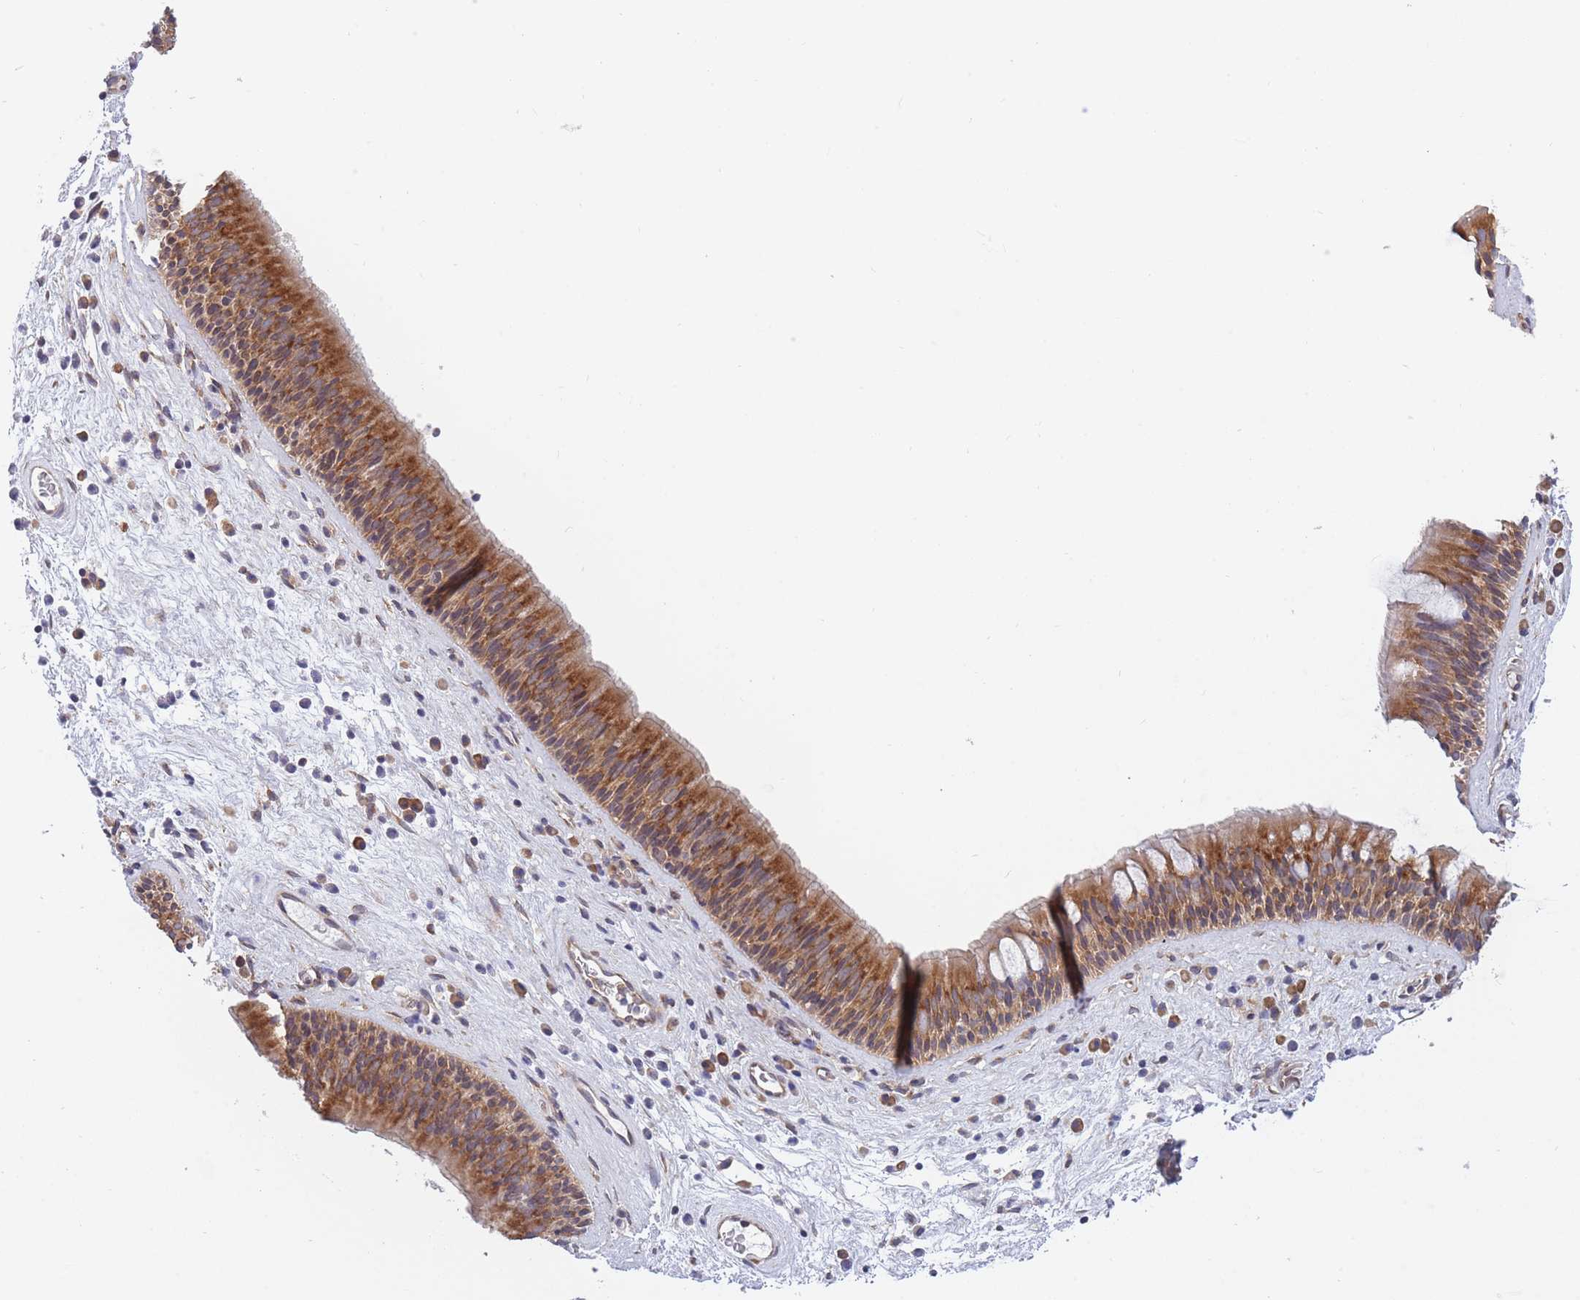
{"staining": {"intensity": "moderate", "quantity": ">75%", "location": "cytoplasmic/membranous"}, "tissue": "nasopharynx", "cell_type": "Respiratory epithelial cells", "image_type": "normal", "snomed": [{"axis": "morphology", "description": "Normal tissue, NOS"}, {"axis": "topography", "description": "Nasopharynx"}], "caption": "Immunohistochemical staining of benign human nasopharynx demonstrates medium levels of moderate cytoplasmic/membranous staining in approximately >75% of respiratory epithelial cells.", "gene": "CCDC124", "patient": {"sex": "male", "age": 63}}